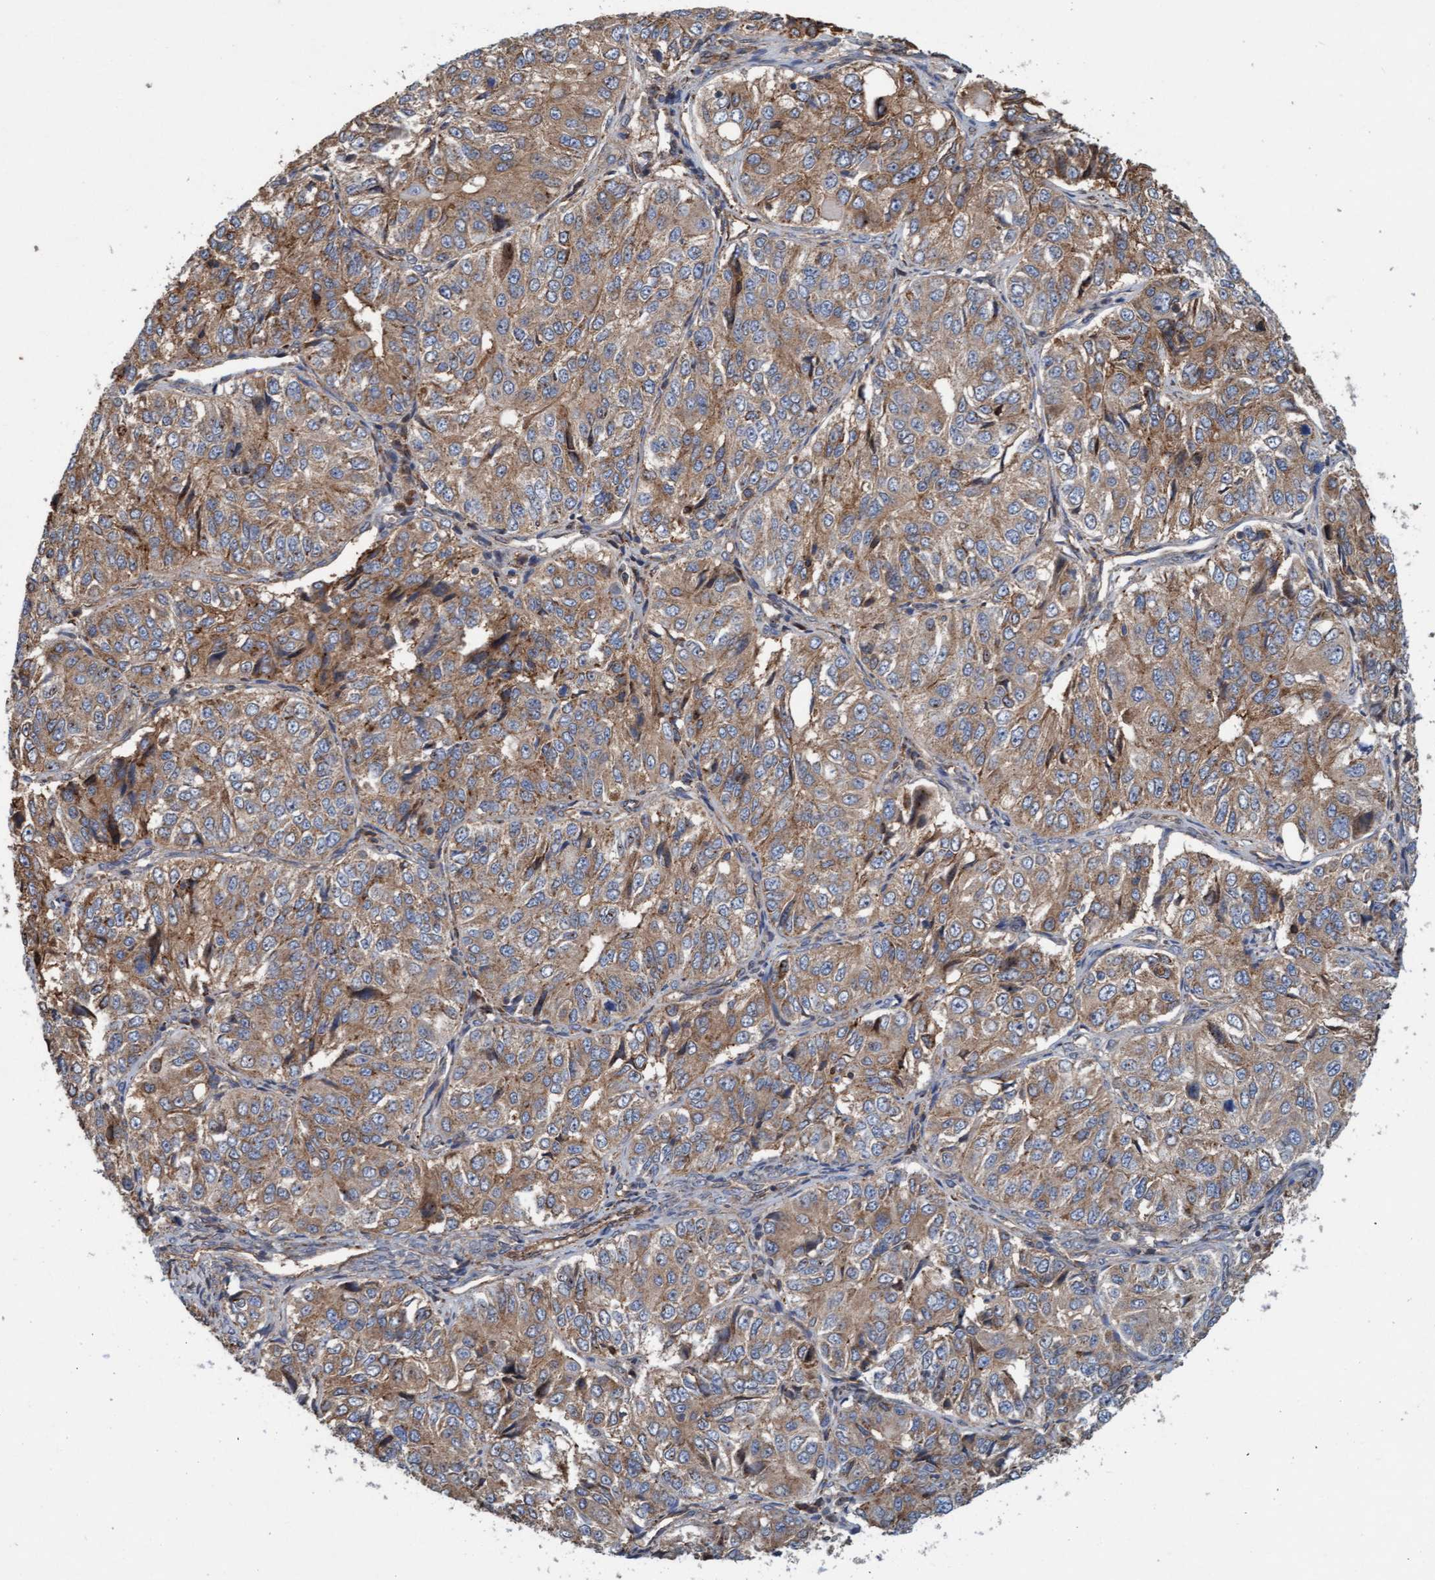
{"staining": {"intensity": "moderate", "quantity": ">75%", "location": "cytoplasmic/membranous"}, "tissue": "ovarian cancer", "cell_type": "Tumor cells", "image_type": "cancer", "snomed": [{"axis": "morphology", "description": "Carcinoma, endometroid"}, {"axis": "topography", "description": "Ovary"}], "caption": "Protein expression analysis of human ovarian cancer reveals moderate cytoplasmic/membranous expression in about >75% of tumor cells.", "gene": "ERAL1", "patient": {"sex": "female", "age": 51}}